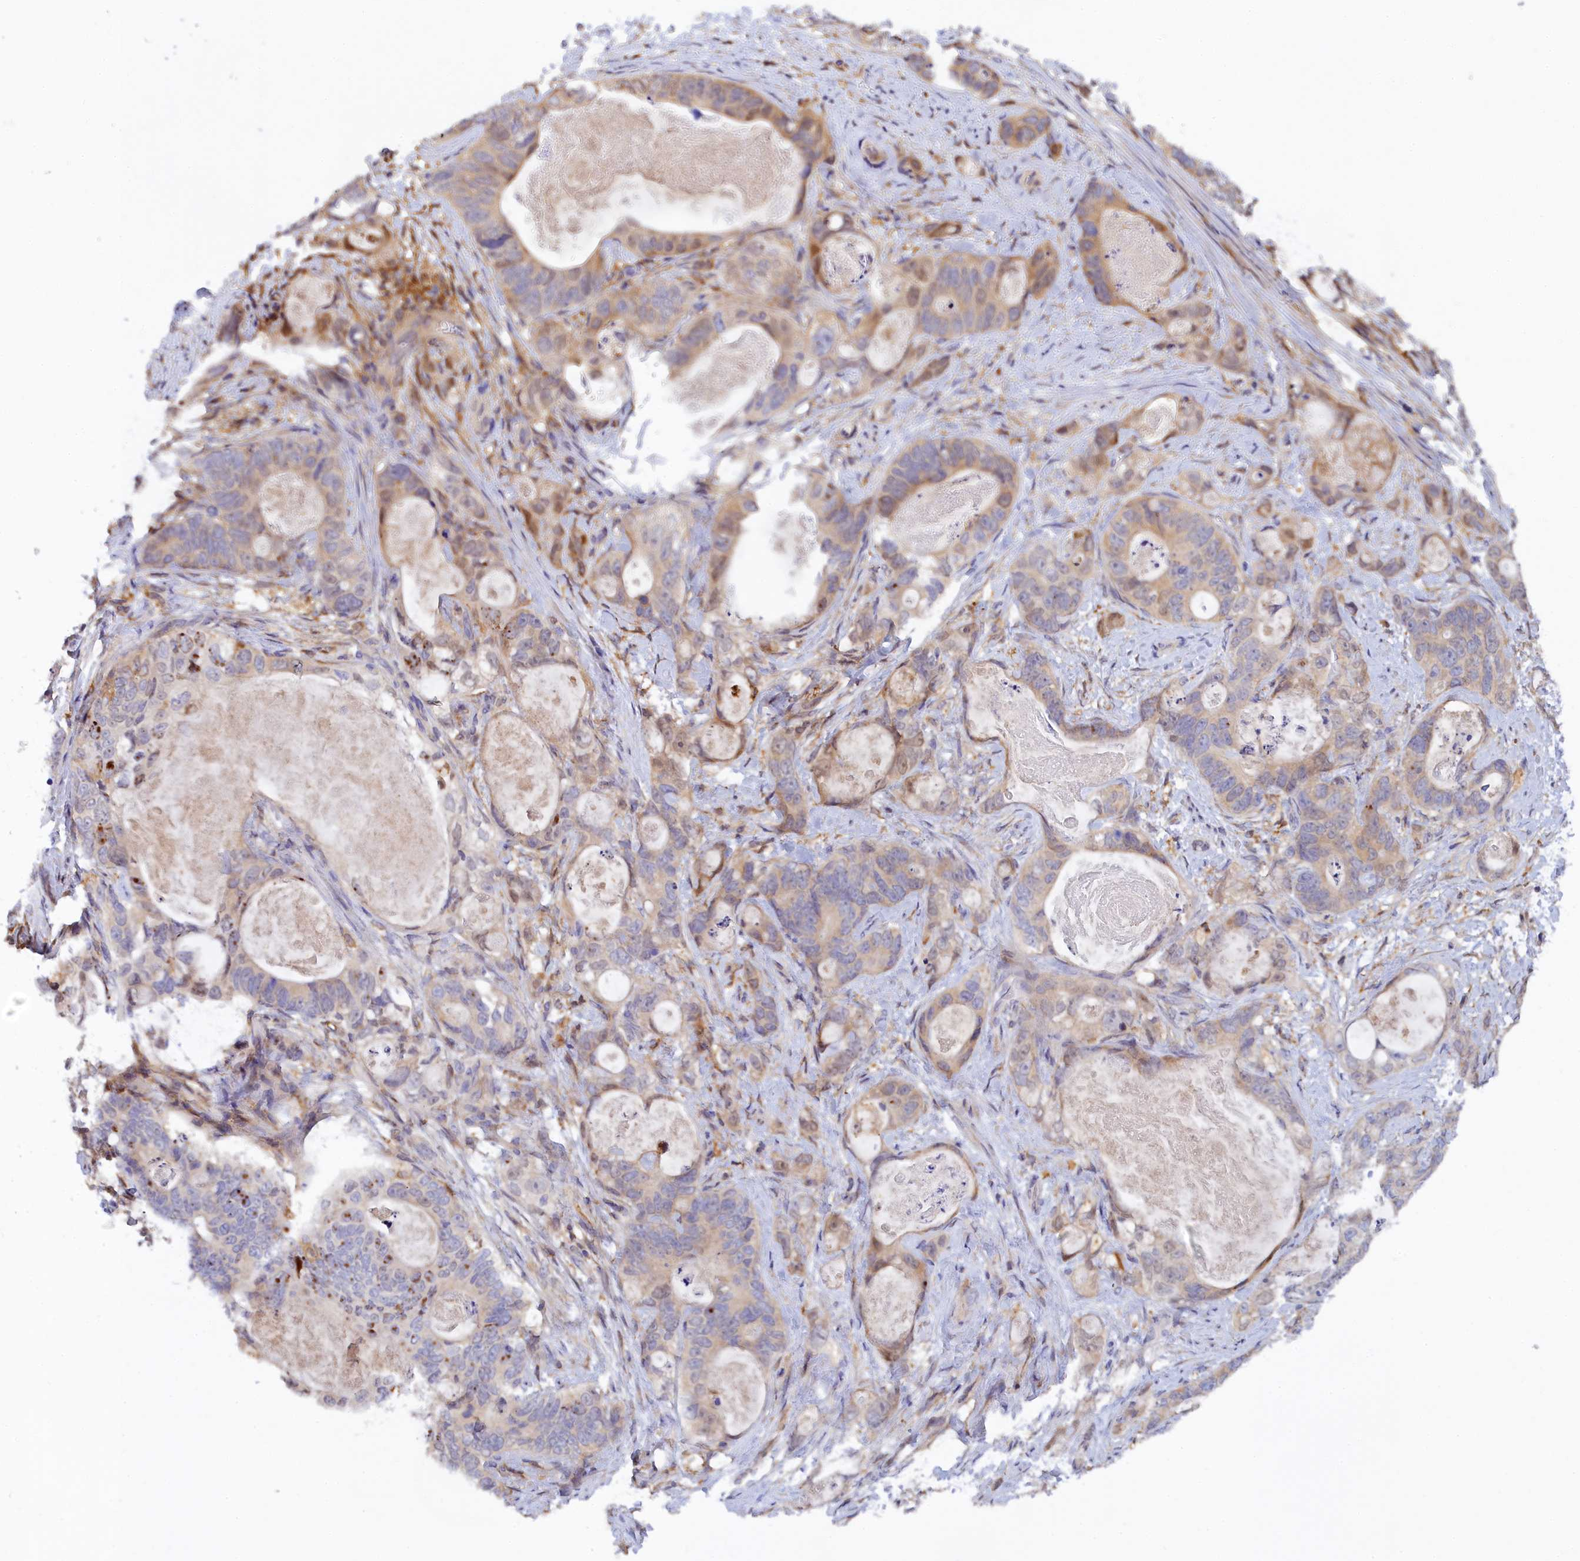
{"staining": {"intensity": "moderate", "quantity": "<25%", "location": "cytoplasmic/membranous,nuclear"}, "tissue": "stomach cancer", "cell_type": "Tumor cells", "image_type": "cancer", "snomed": [{"axis": "morphology", "description": "Normal tissue, NOS"}, {"axis": "morphology", "description": "Adenocarcinoma, NOS"}, {"axis": "topography", "description": "Stomach"}], "caption": "Adenocarcinoma (stomach) stained for a protein shows moderate cytoplasmic/membranous and nuclear positivity in tumor cells.", "gene": "SPATA5L1", "patient": {"sex": "female", "age": 89}}